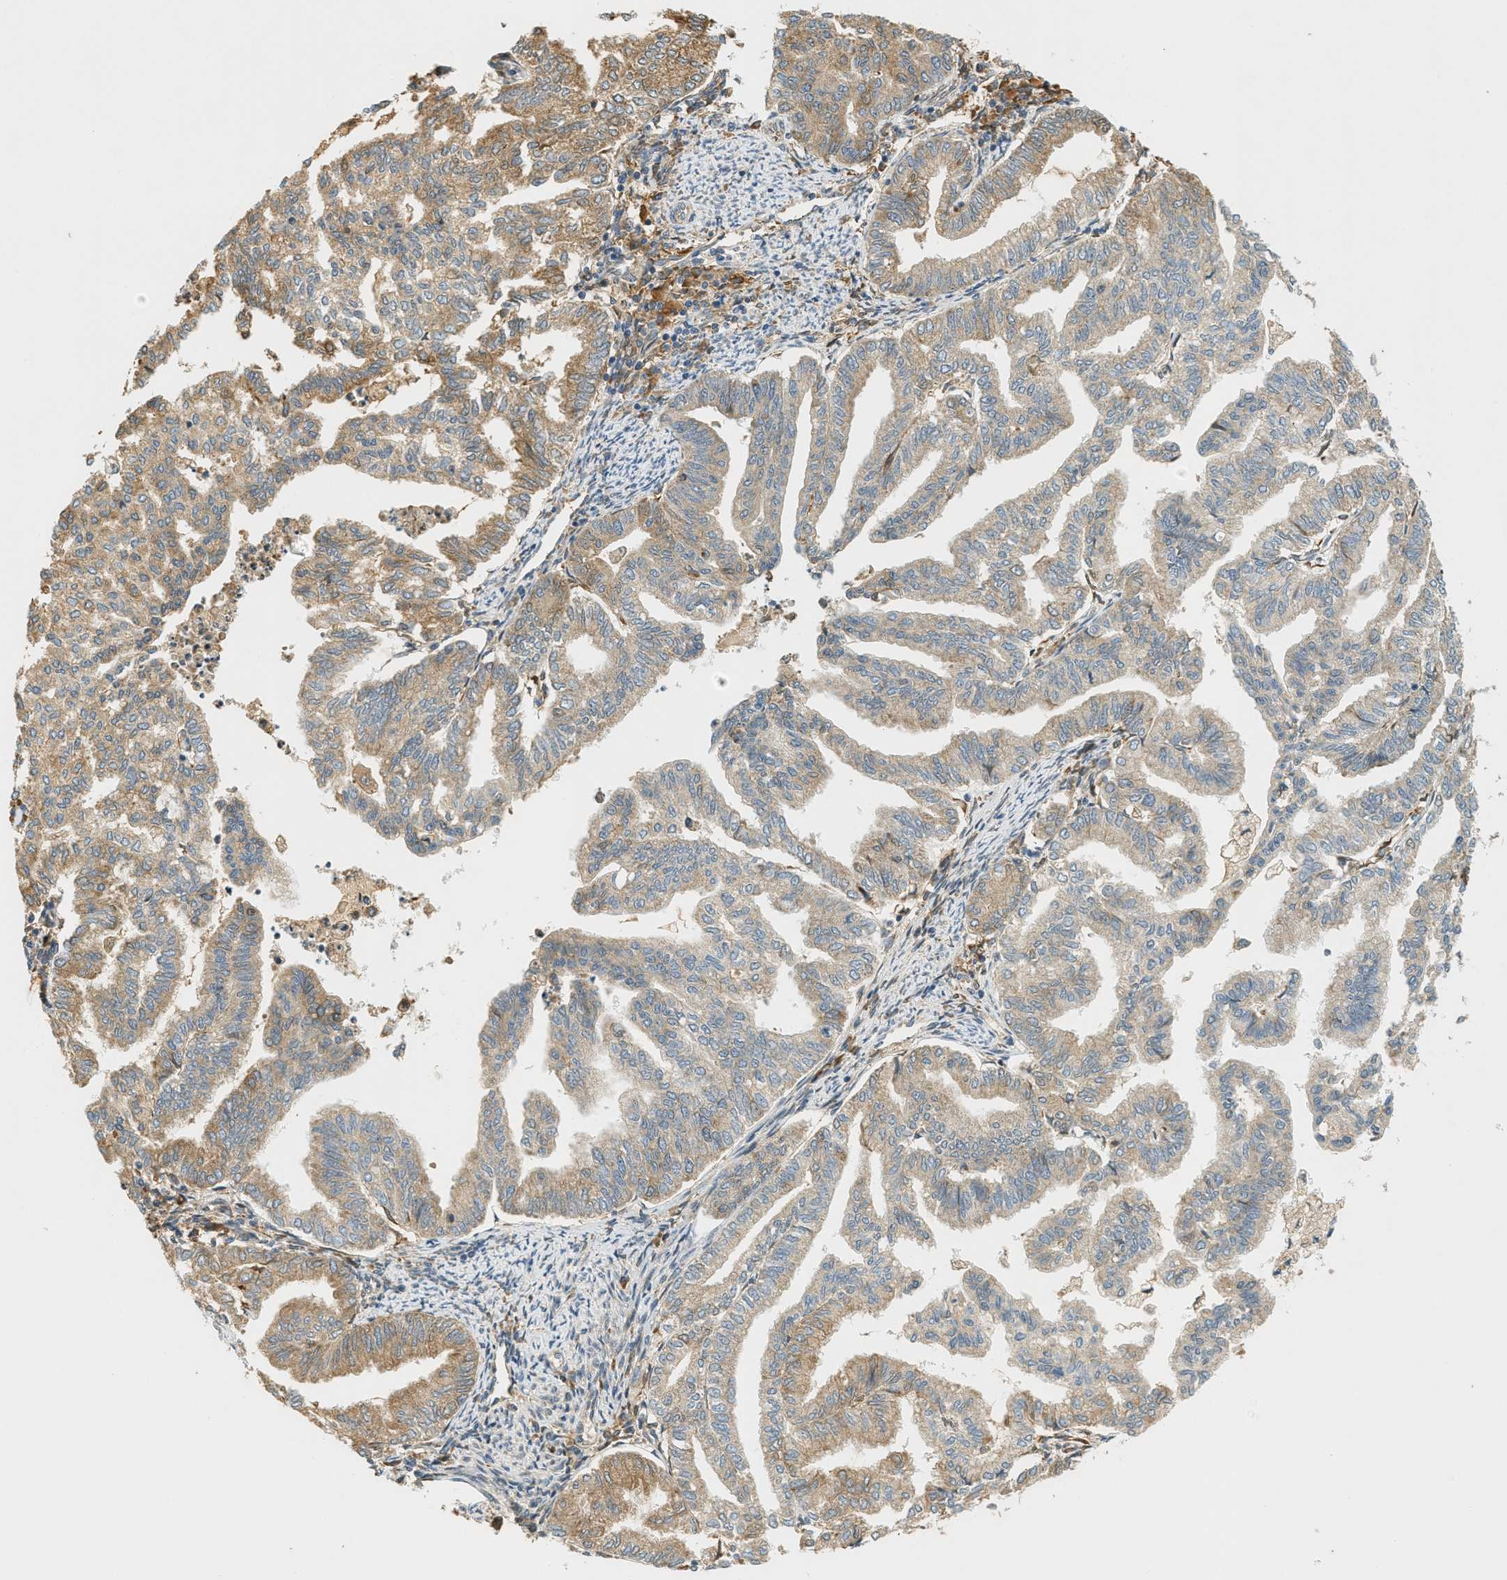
{"staining": {"intensity": "moderate", "quantity": ">75%", "location": "cytoplasmic/membranous"}, "tissue": "endometrial cancer", "cell_type": "Tumor cells", "image_type": "cancer", "snomed": [{"axis": "morphology", "description": "Adenocarcinoma, NOS"}, {"axis": "topography", "description": "Endometrium"}], "caption": "The photomicrograph reveals immunohistochemical staining of endometrial cancer. There is moderate cytoplasmic/membranous expression is seen in about >75% of tumor cells. The staining was performed using DAB (3,3'-diaminobenzidine), with brown indicating positive protein expression. Nuclei are stained blue with hematoxylin.", "gene": "PDK1", "patient": {"sex": "female", "age": 79}}